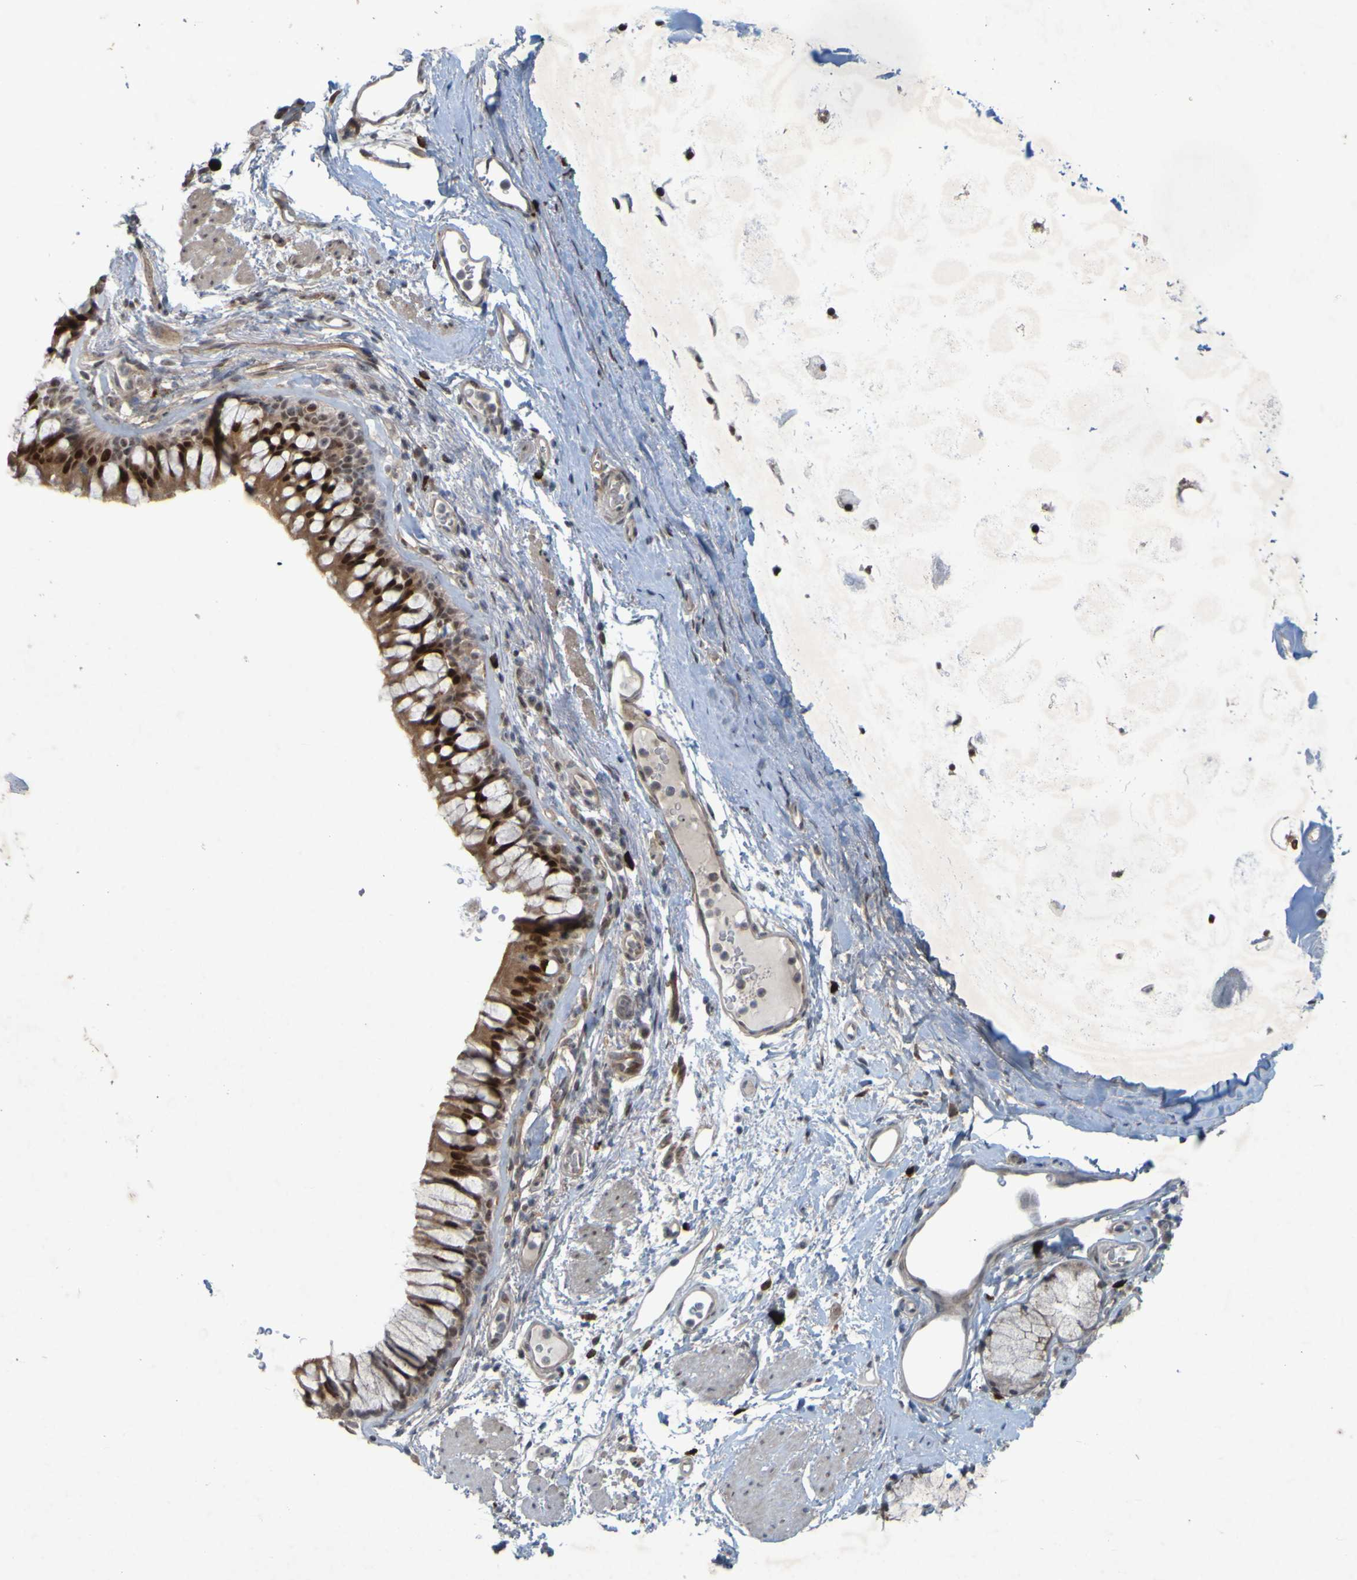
{"staining": {"intensity": "strong", "quantity": ">75%", "location": "cytoplasmic/membranous,nuclear"}, "tissue": "bronchus", "cell_type": "Respiratory epithelial cells", "image_type": "normal", "snomed": [{"axis": "morphology", "description": "Normal tissue, NOS"}, {"axis": "topography", "description": "Cartilage tissue"}, {"axis": "topography", "description": "Bronchus"}], "caption": "Bronchus stained with DAB (3,3'-diaminobenzidine) immunohistochemistry demonstrates high levels of strong cytoplasmic/membranous,nuclear positivity in approximately >75% of respiratory epithelial cells.", "gene": "MCPH1", "patient": {"sex": "female", "age": 53}}